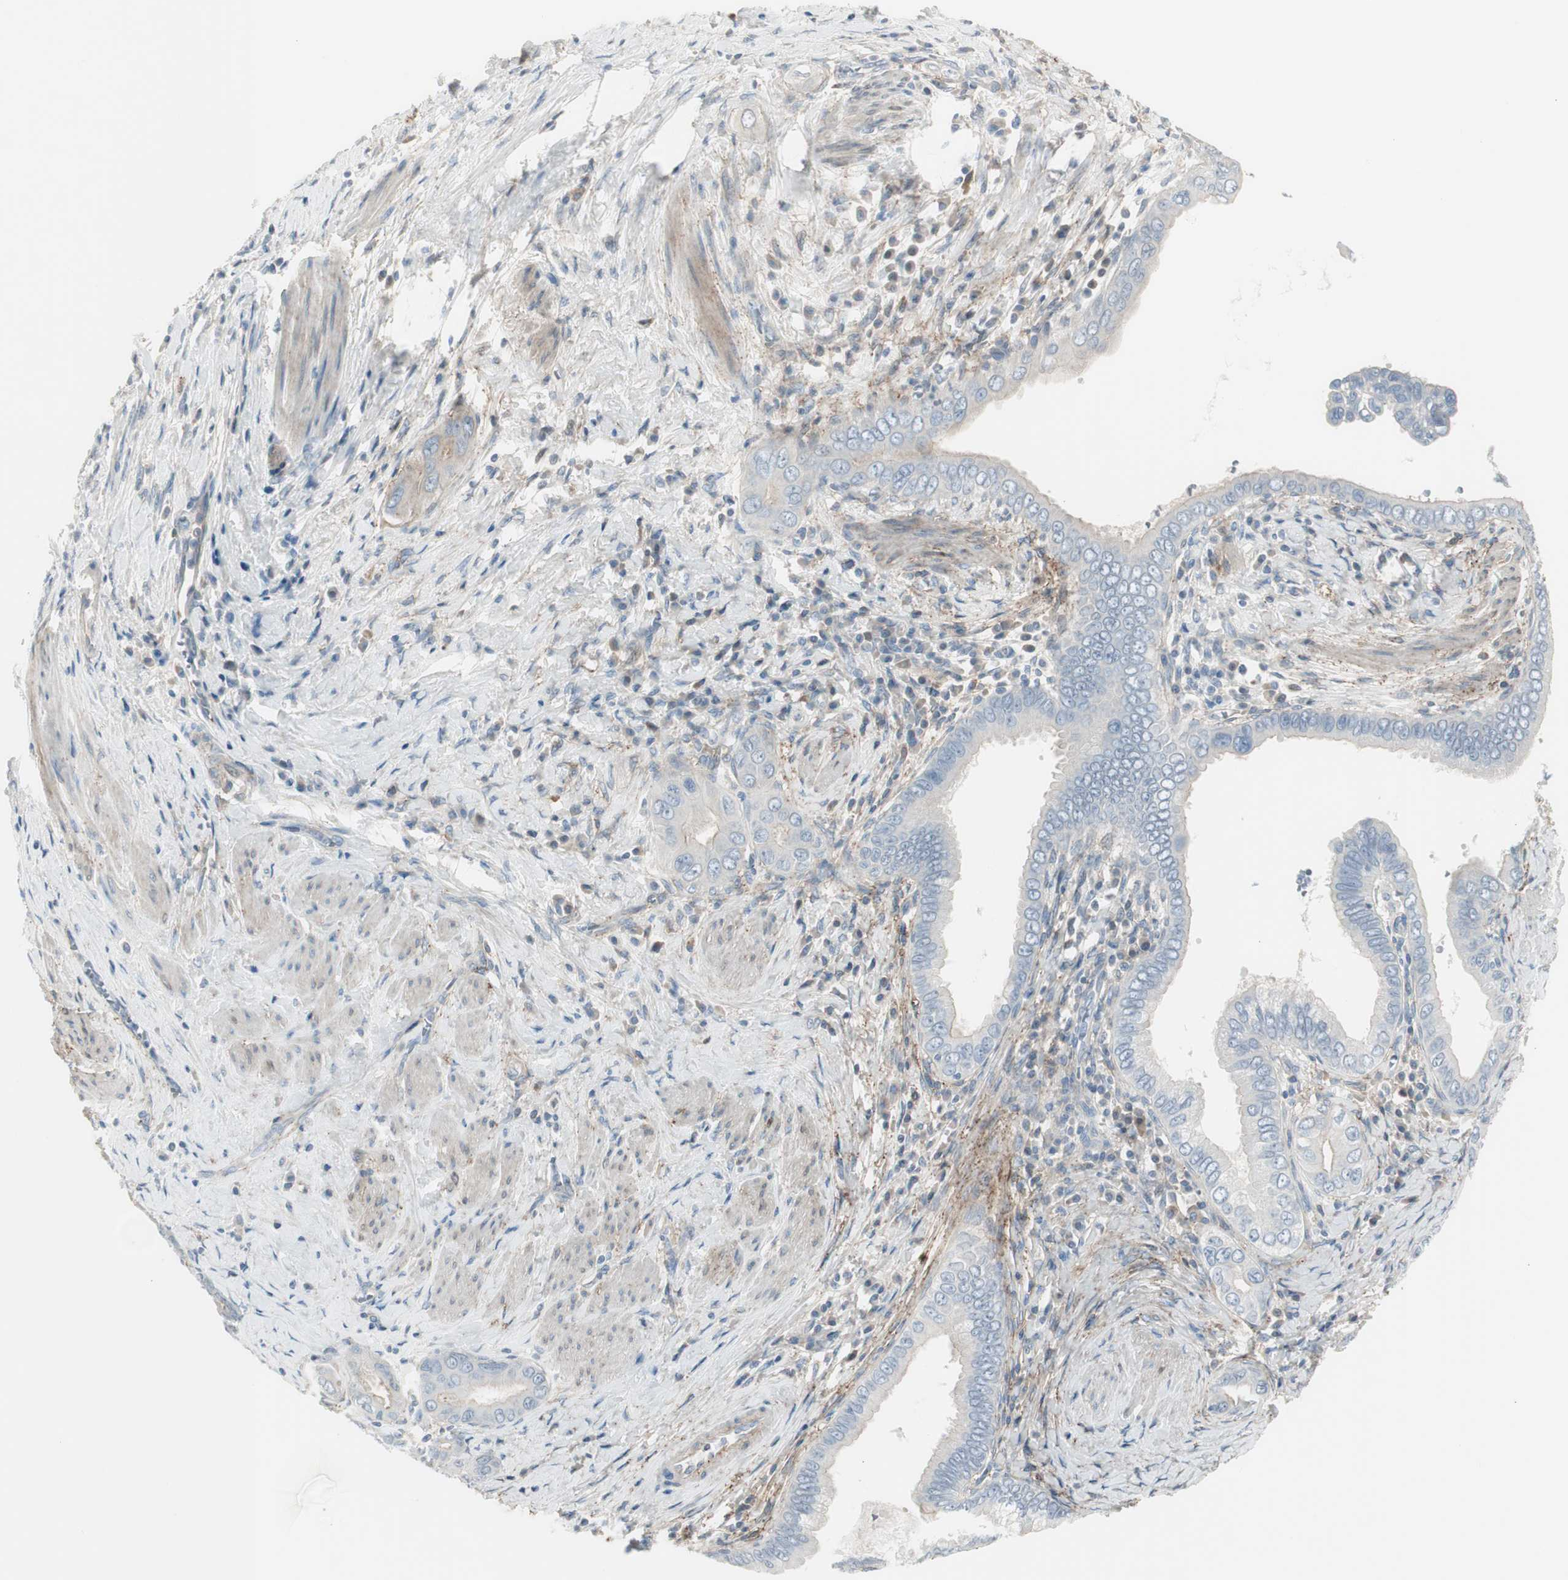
{"staining": {"intensity": "negative", "quantity": "none", "location": "none"}, "tissue": "pancreatic cancer", "cell_type": "Tumor cells", "image_type": "cancer", "snomed": [{"axis": "morphology", "description": "Normal tissue, NOS"}, {"axis": "topography", "description": "Lymph node"}], "caption": "Immunohistochemistry of pancreatic cancer shows no staining in tumor cells.", "gene": "CACNA2D1", "patient": {"sex": "male", "age": 50}}